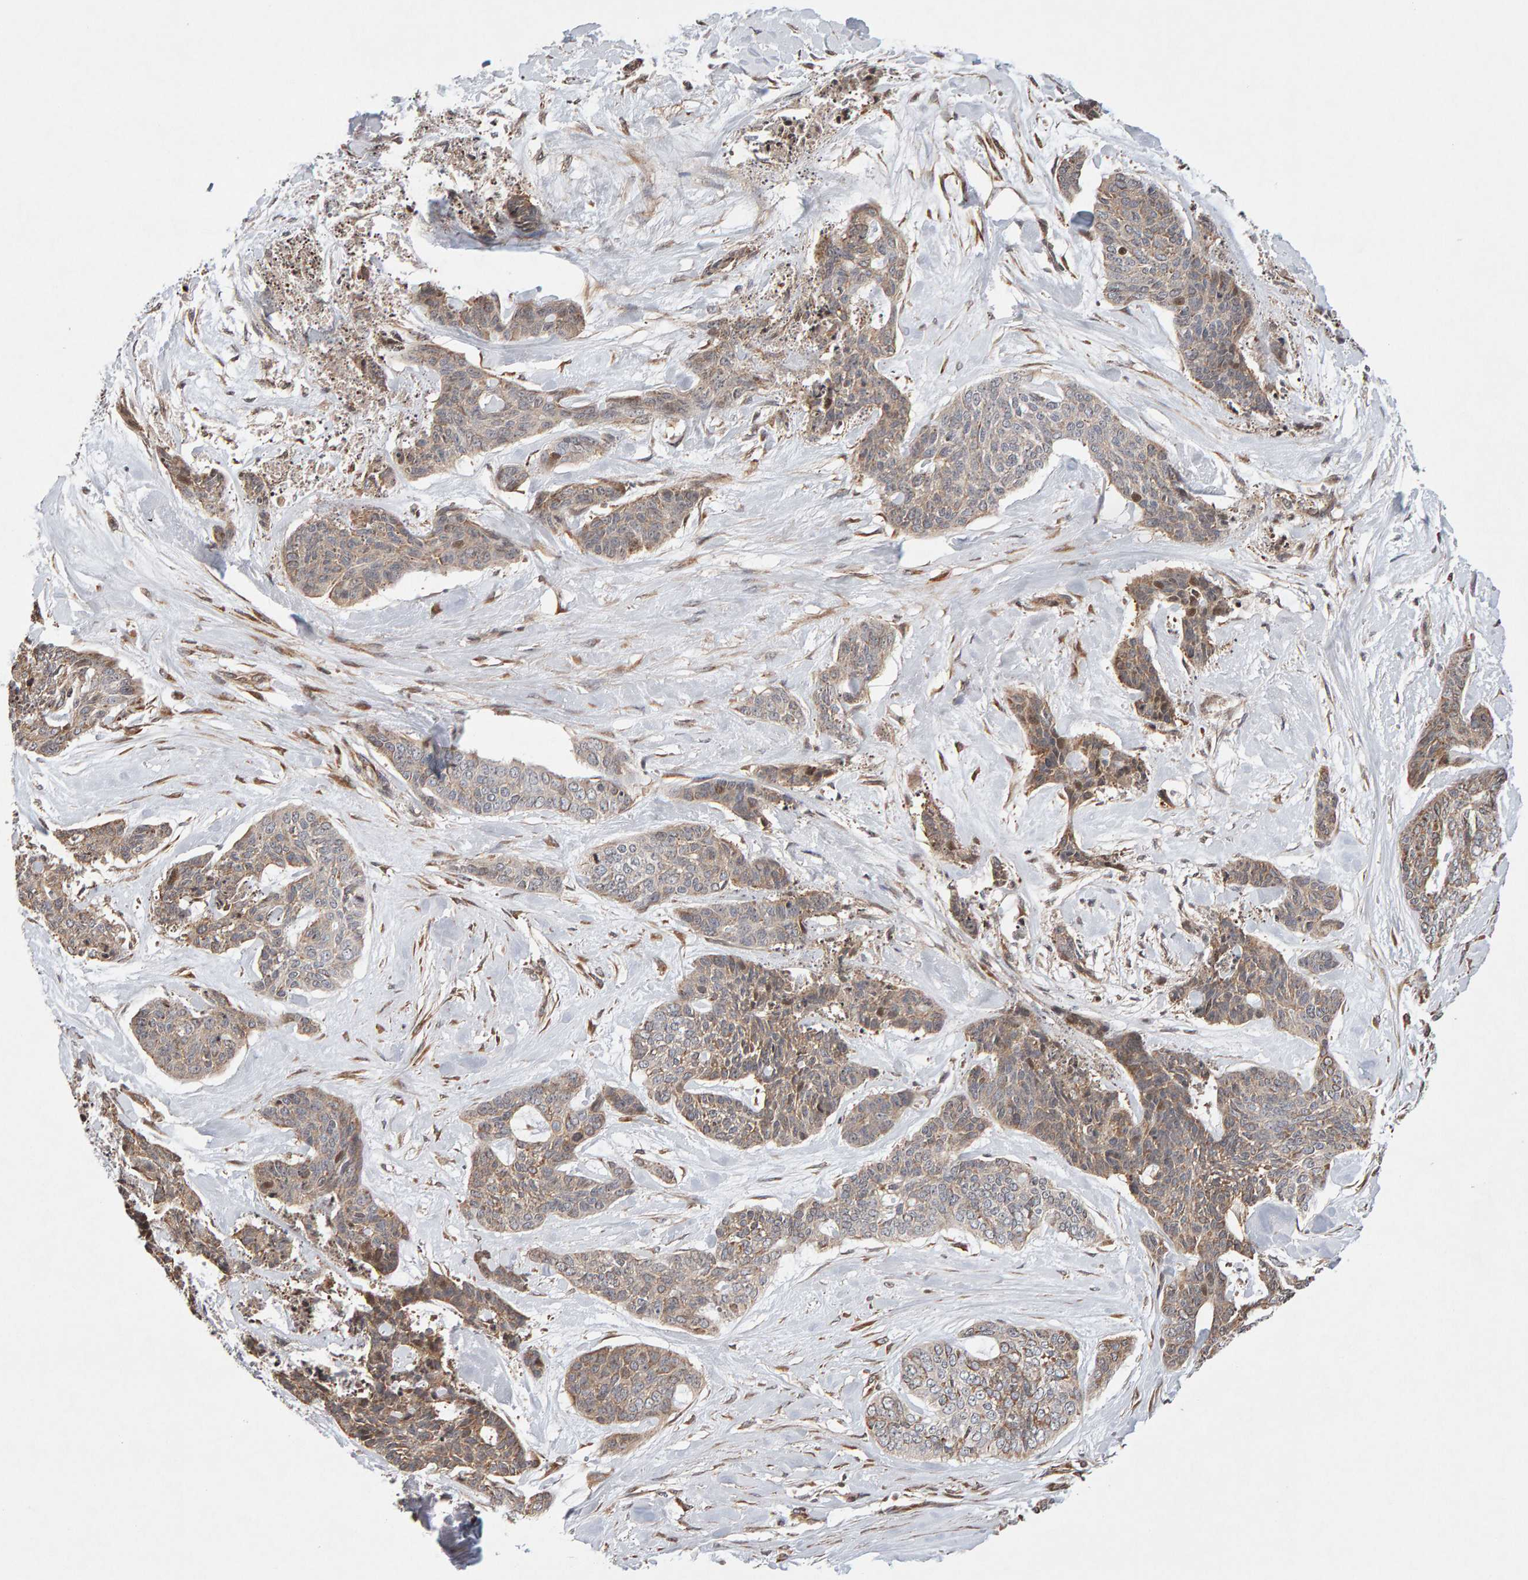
{"staining": {"intensity": "moderate", "quantity": "25%-75%", "location": "cytoplasmic/membranous"}, "tissue": "skin cancer", "cell_type": "Tumor cells", "image_type": "cancer", "snomed": [{"axis": "morphology", "description": "Basal cell carcinoma"}, {"axis": "topography", "description": "Skin"}], "caption": "Immunohistochemistry (IHC) (DAB) staining of human skin cancer (basal cell carcinoma) exhibits moderate cytoplasmic/membranous protein expression in approximately 25%-75% of tumor cells.", "gene": "LZTS1", "patient": {"sex": "female", "age": 64}}